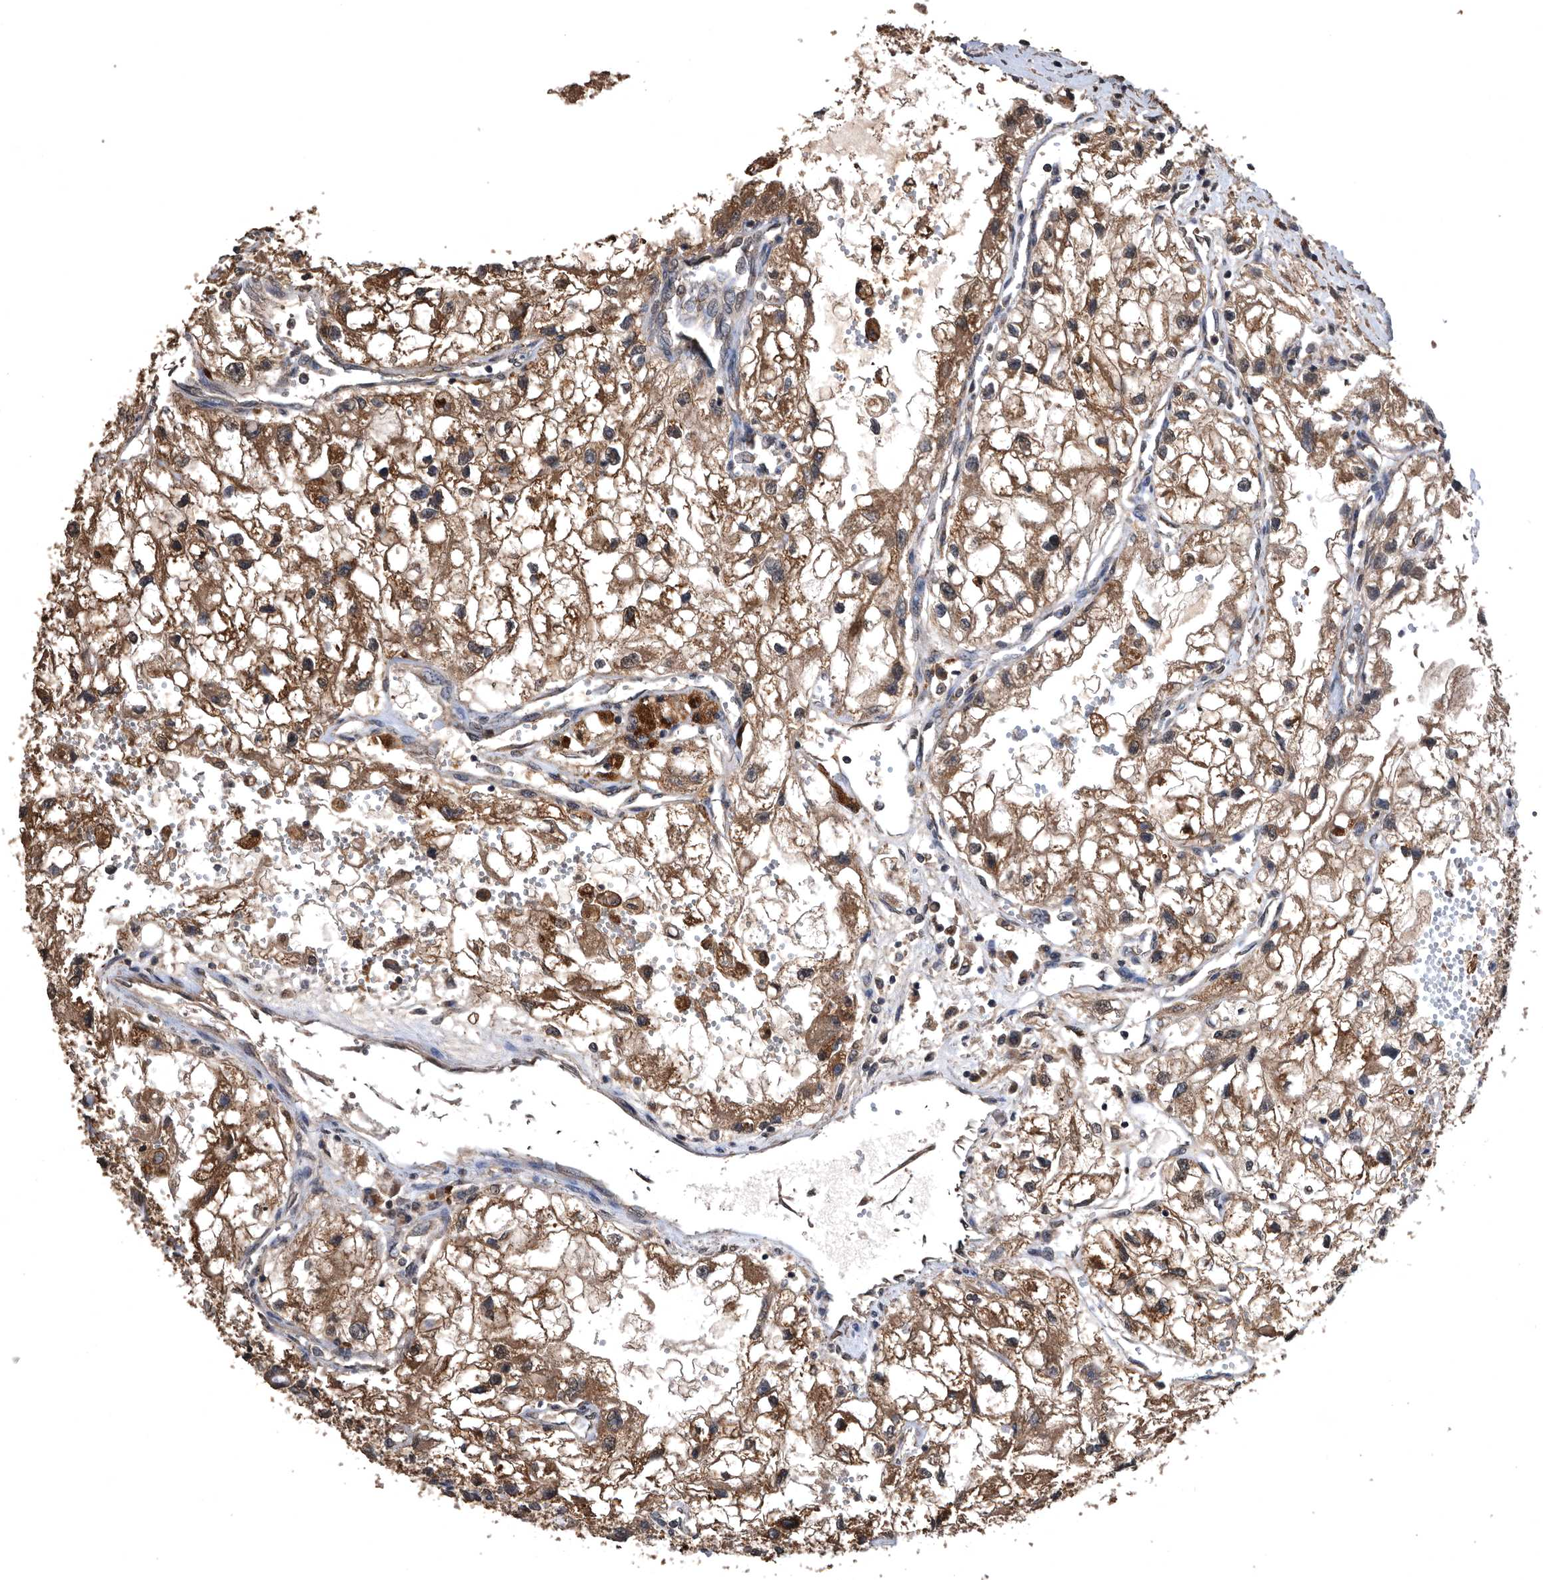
{"staining": {"intensity": "strong", "quantity": ">75%", "location": "cytoplasmic/membranous"}, "tissue": "renal cancer", "cell_type": "Tumor cells", "image_type": "cancer", "snomed": [{"axis": "morphology", "description": "Adenocarcinoma, NOS"}, {"axis": "topography", "description": "Kidney"}], "caption": "Renal cancer (adenocarcinoma) stained for a protein (brown) demonstrates strong cytoplasmic/membranous positive expression in approximately >75% of tumor cells.", "gene": "NRBP1", "patient": {"sex": "female", "age": 70}}